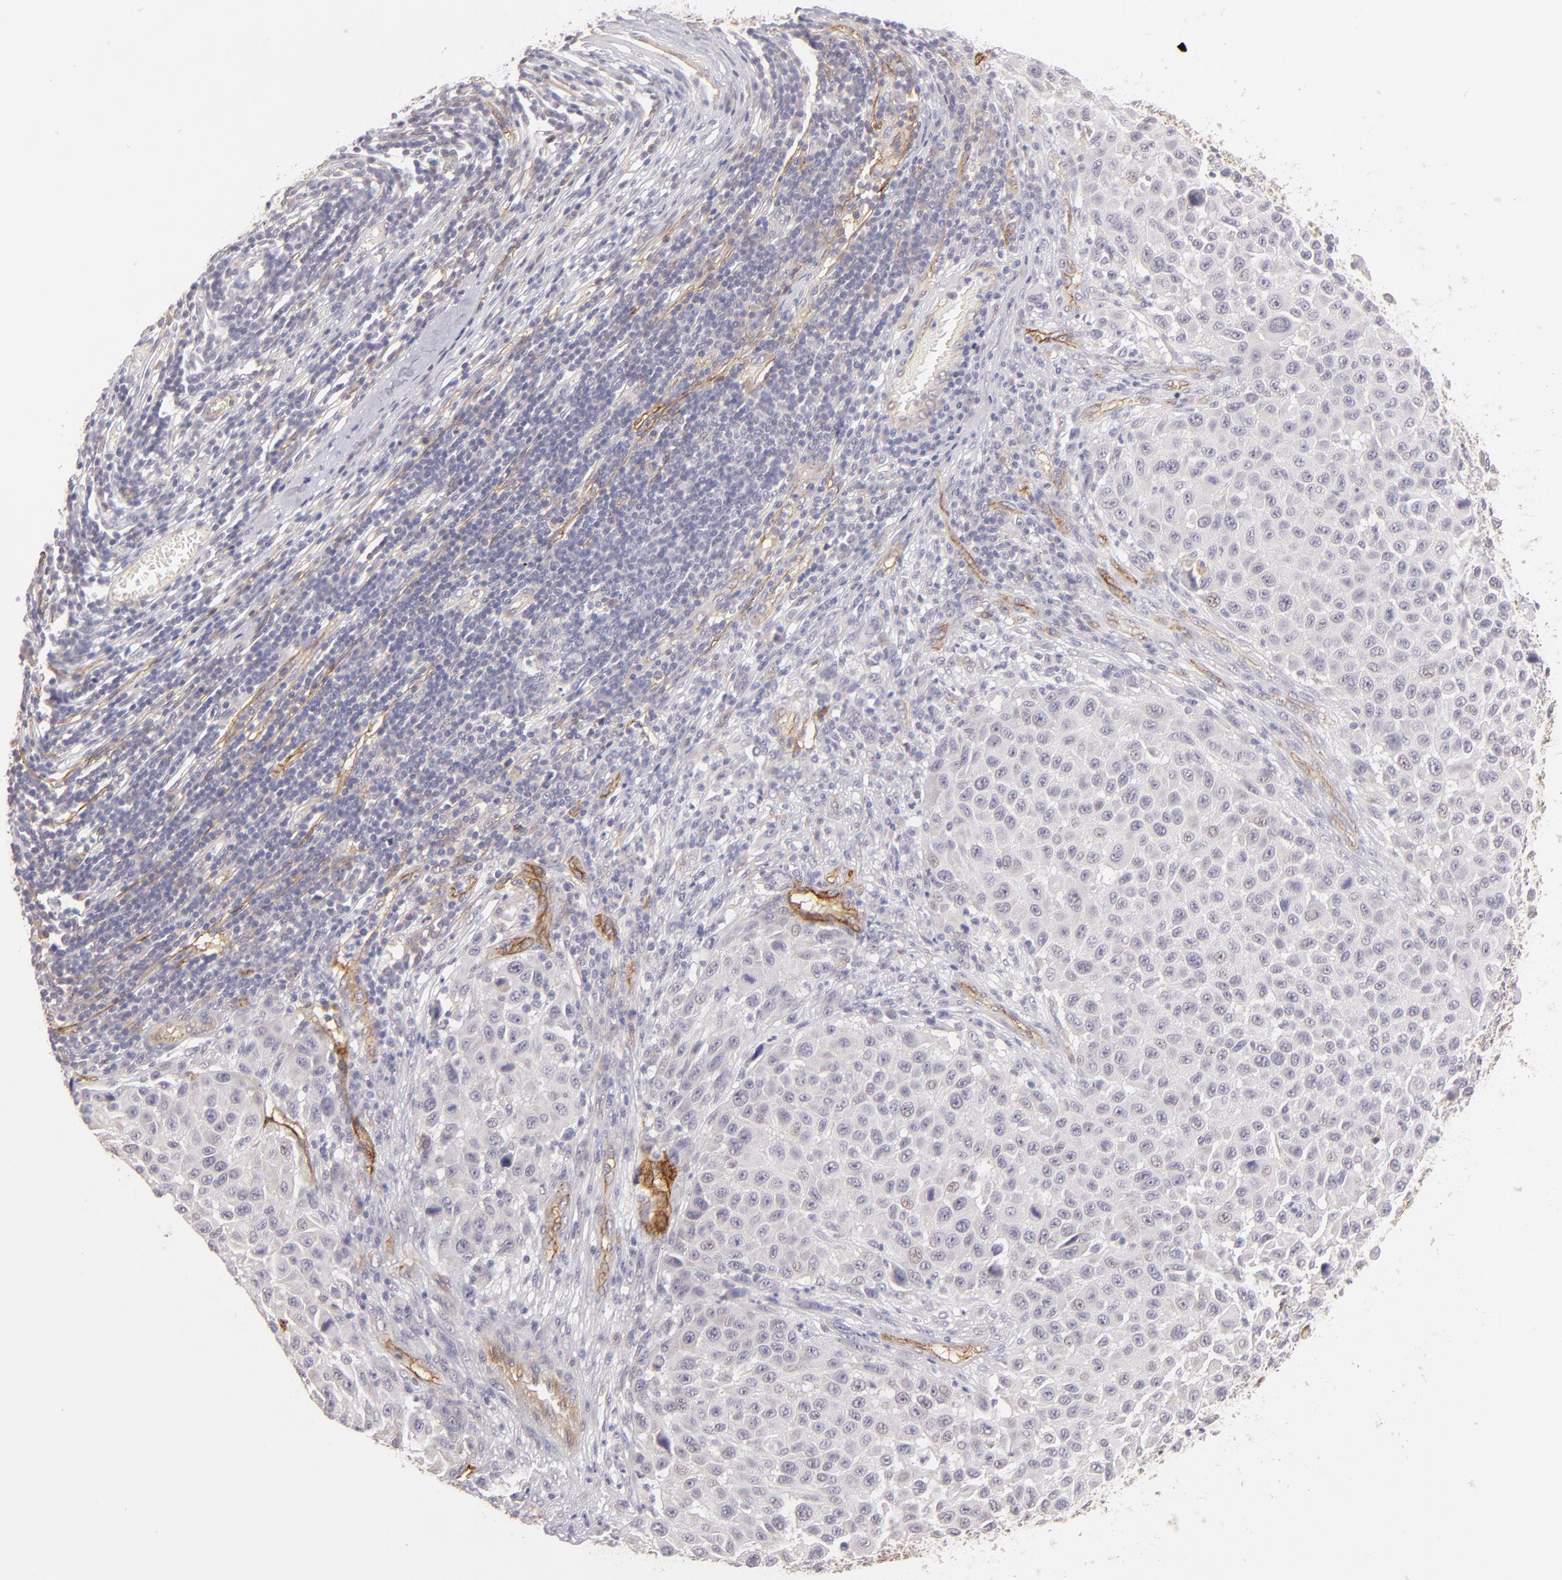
{"staining": {"intensity": "negative", "quantity": "none", "location": "none"}, "tissue": "melanoma", "cell_type": "Tumor cells", "image_type": "cancer", "snomed": [{"axis": "morphology", "description": "Malignant melanoma, Metastatic site"}, {"axis": "topography", "description": "Lymph node"}], "caption": "IHC micrograph of human malignant melanoma (metastatic site) stained for a protein (brown), which demonstrates no positivity in tumor cells.", "gene": "THBD", "patient": {"sex": "male", "age": 61}}